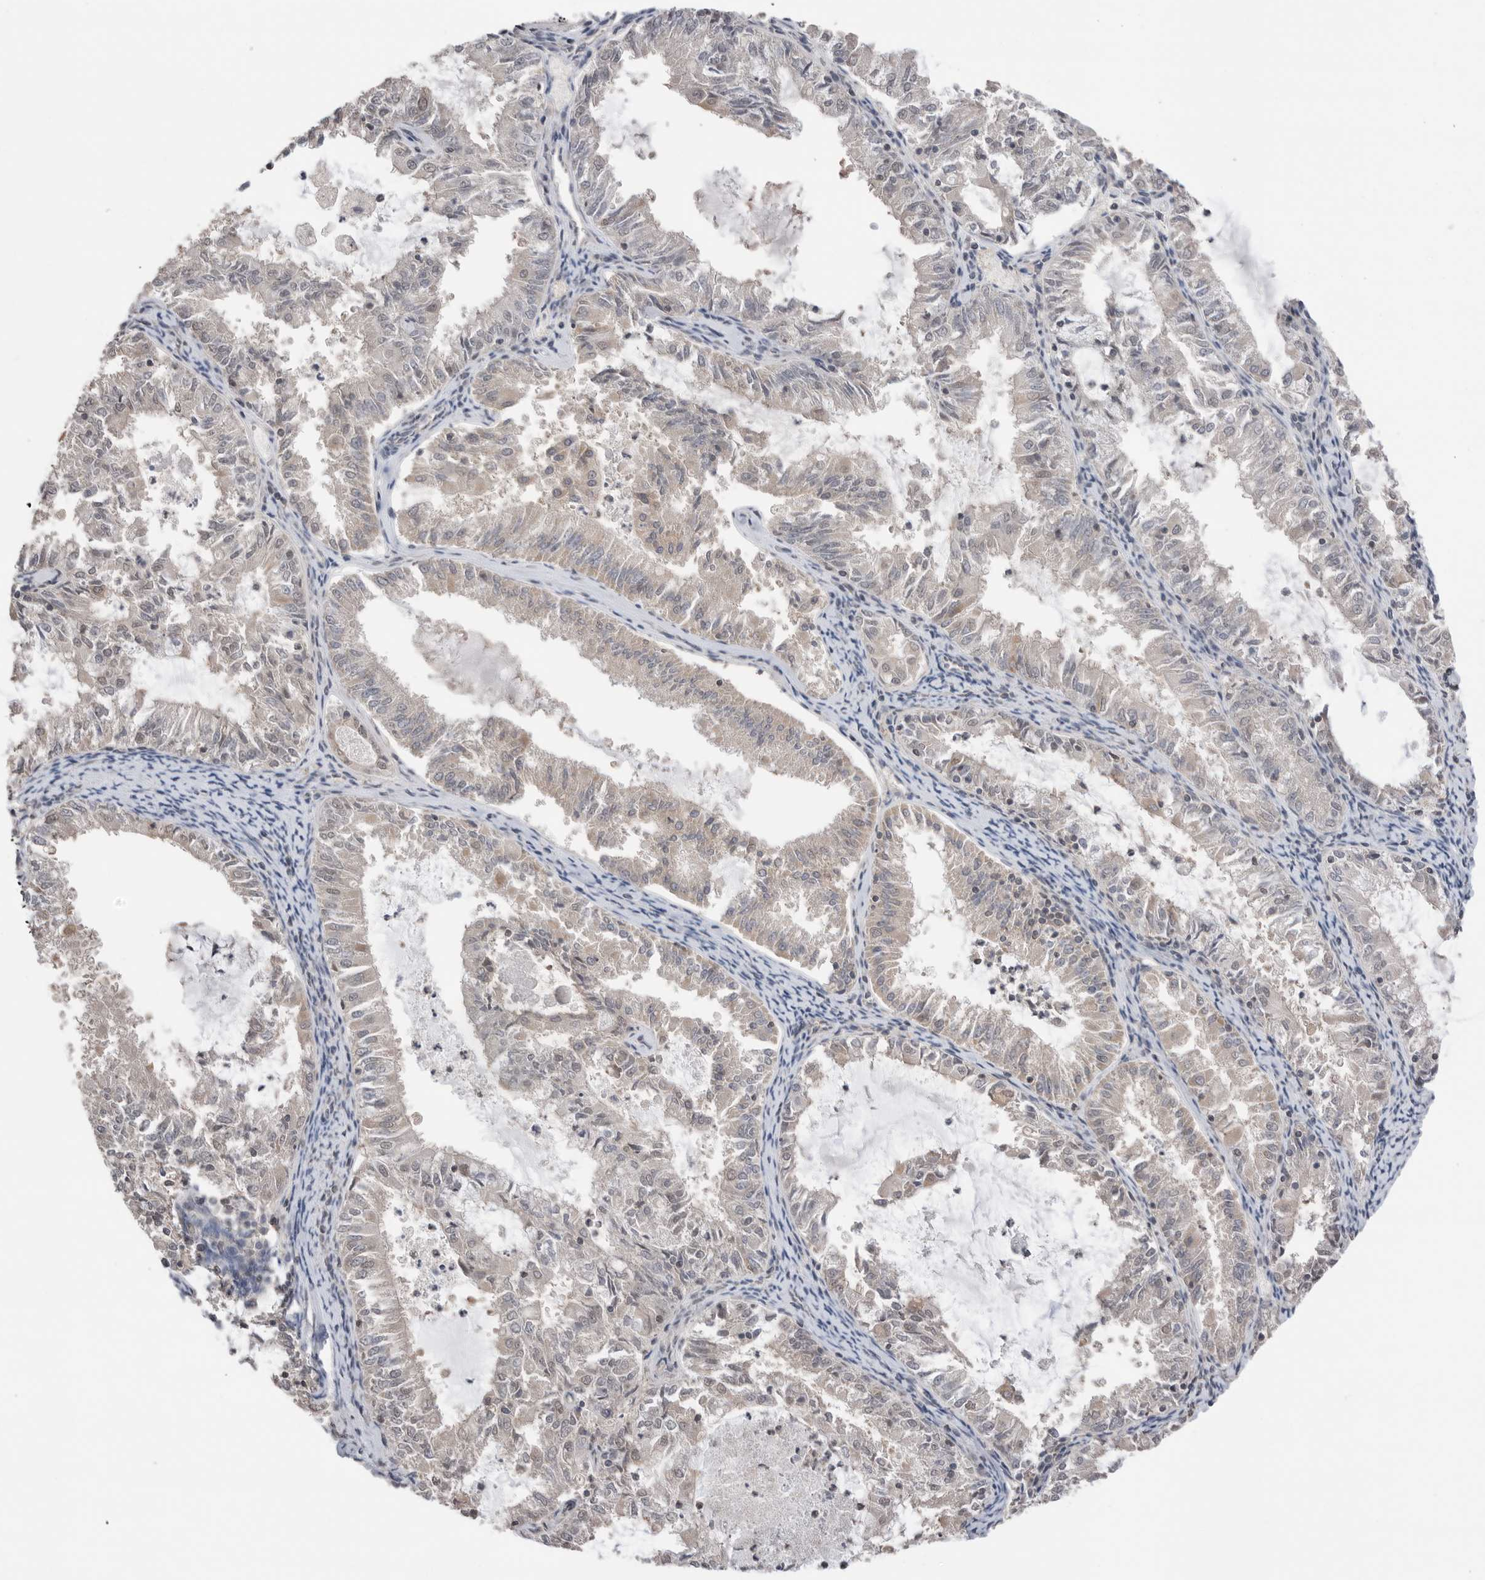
{"staining": {"intensity": "weak", "quantity": "<25%", "location": "cytoplasmic/membranous"}, "tissue": "endometrial cancer", "cell_type": "Tumor cells", "image_type": "cancer", "snomed": [{"axis": "morphology", "description": "Adenocarcinoma, NOS"}, {"axis": "topography", "description": "Endometrium"}], "caption": "A high-resolution photomicrograph shows immunohistochemistry staining of endometrial cancer (adenocarcinoma), which reveals no significant staining in tumor cells. The staining was performed using DAB (3,3'-diaminobenzidine) to visualize the protein expression in brown, while the nuclei were stained in blue with hematoxylin (Magnification: 20x).", "gene": "PEAK1", "patient": {"sex": "female", "age": 57}}